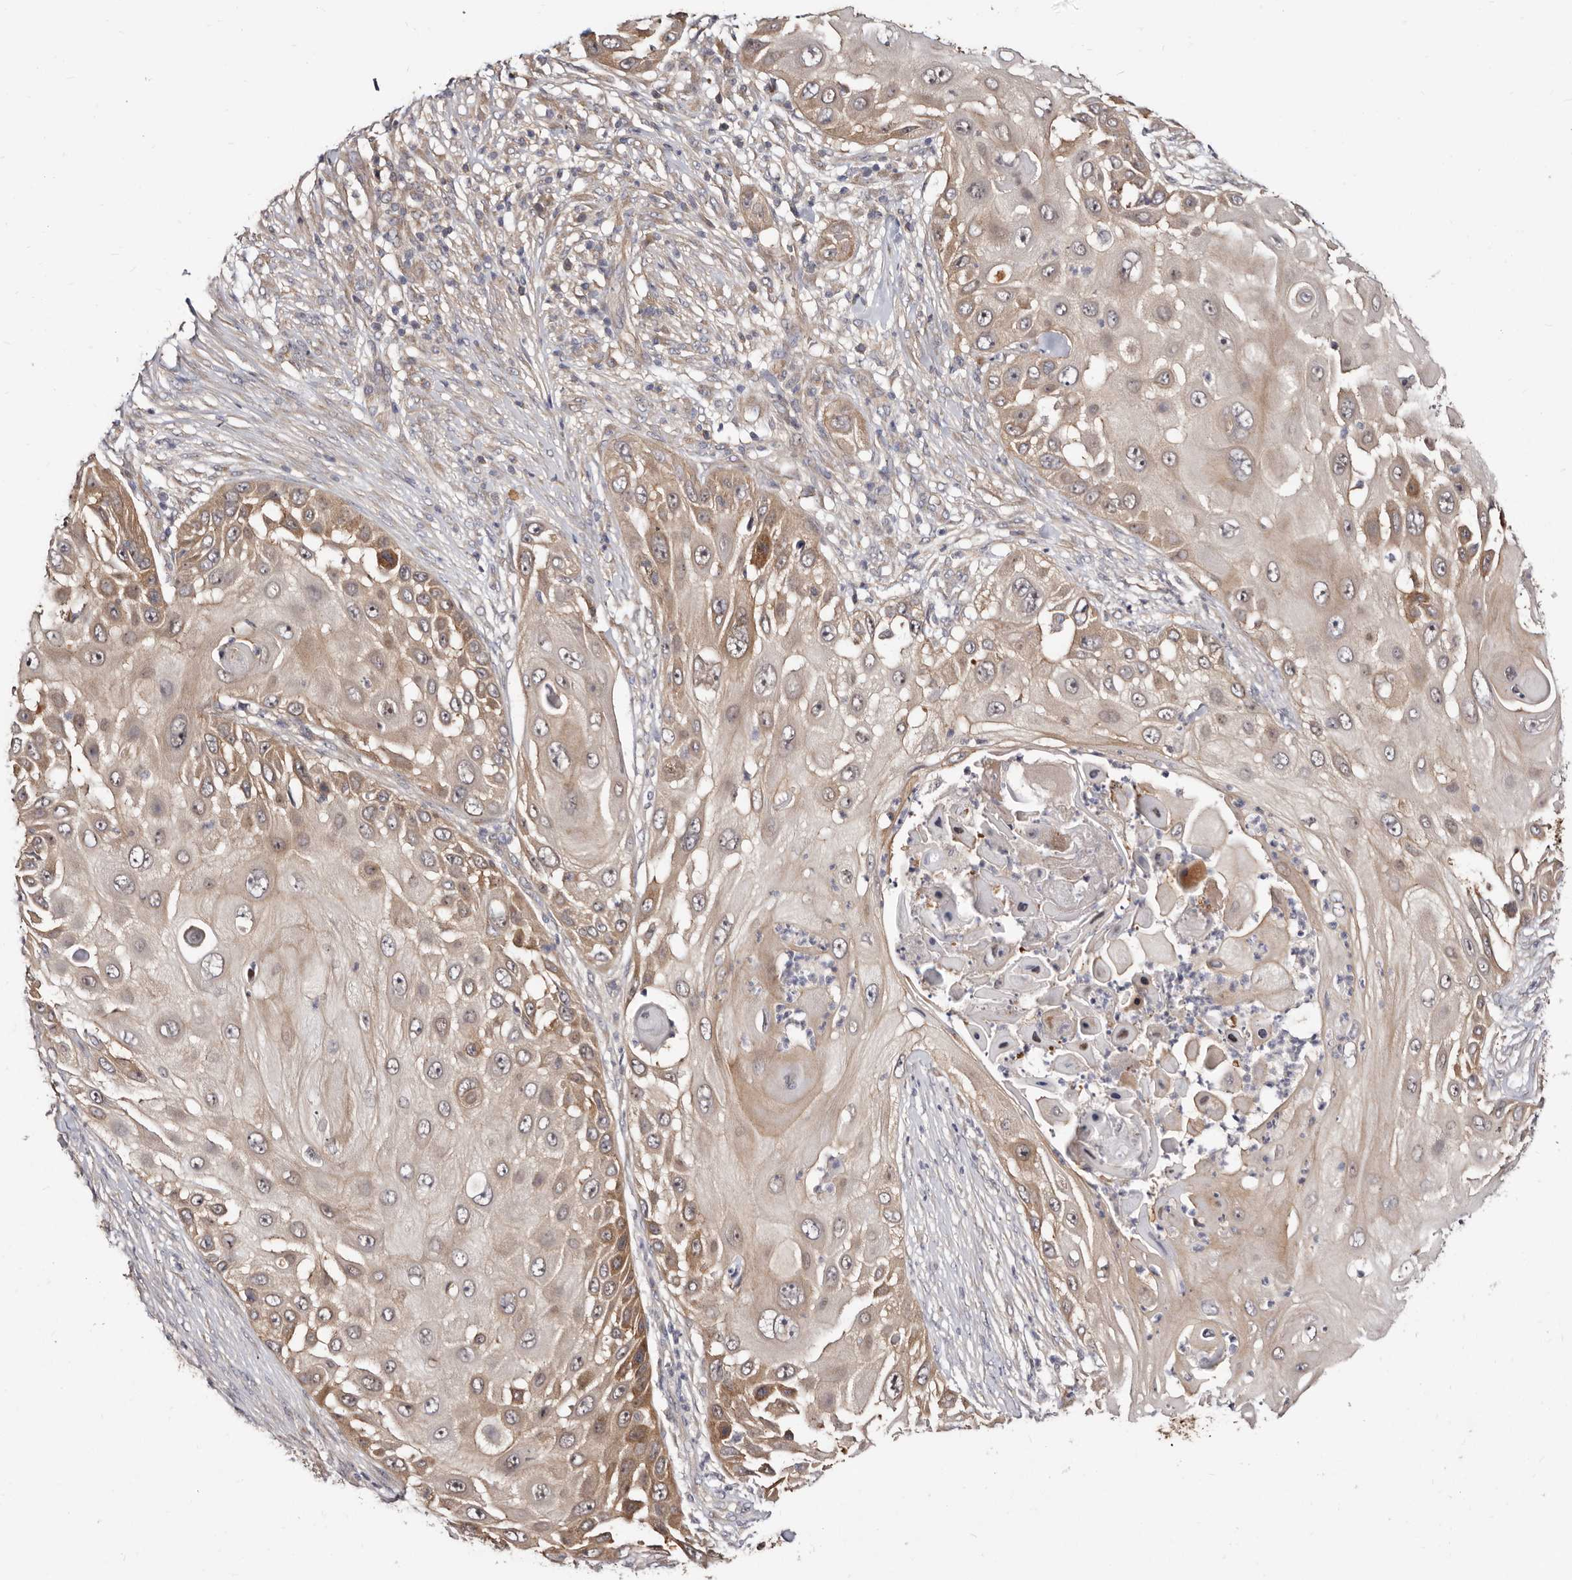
{"staining": {"intensity": "moderate", "quantity": "25%-75%", "location": "cytoplasmic/membranous"}, "tissue": "skin cancer", "cell_type": "Tumor cells", "image_type": "cancer", "snomed": [{"axis": "morphology", "description": "Squamous cell carcinoma, NOS"}, {"axis": "topography", "description": "Skin"}], "caption": "Skin squamous cell carcinoma tissue exhibits moderate cytoplasmic/membranous positivity in approximately 25%-75% of tumor cells, visualized by immunohistochemistry.", "gene": "GPATCH4", "patient": {"sex": "female", "age": 44}}